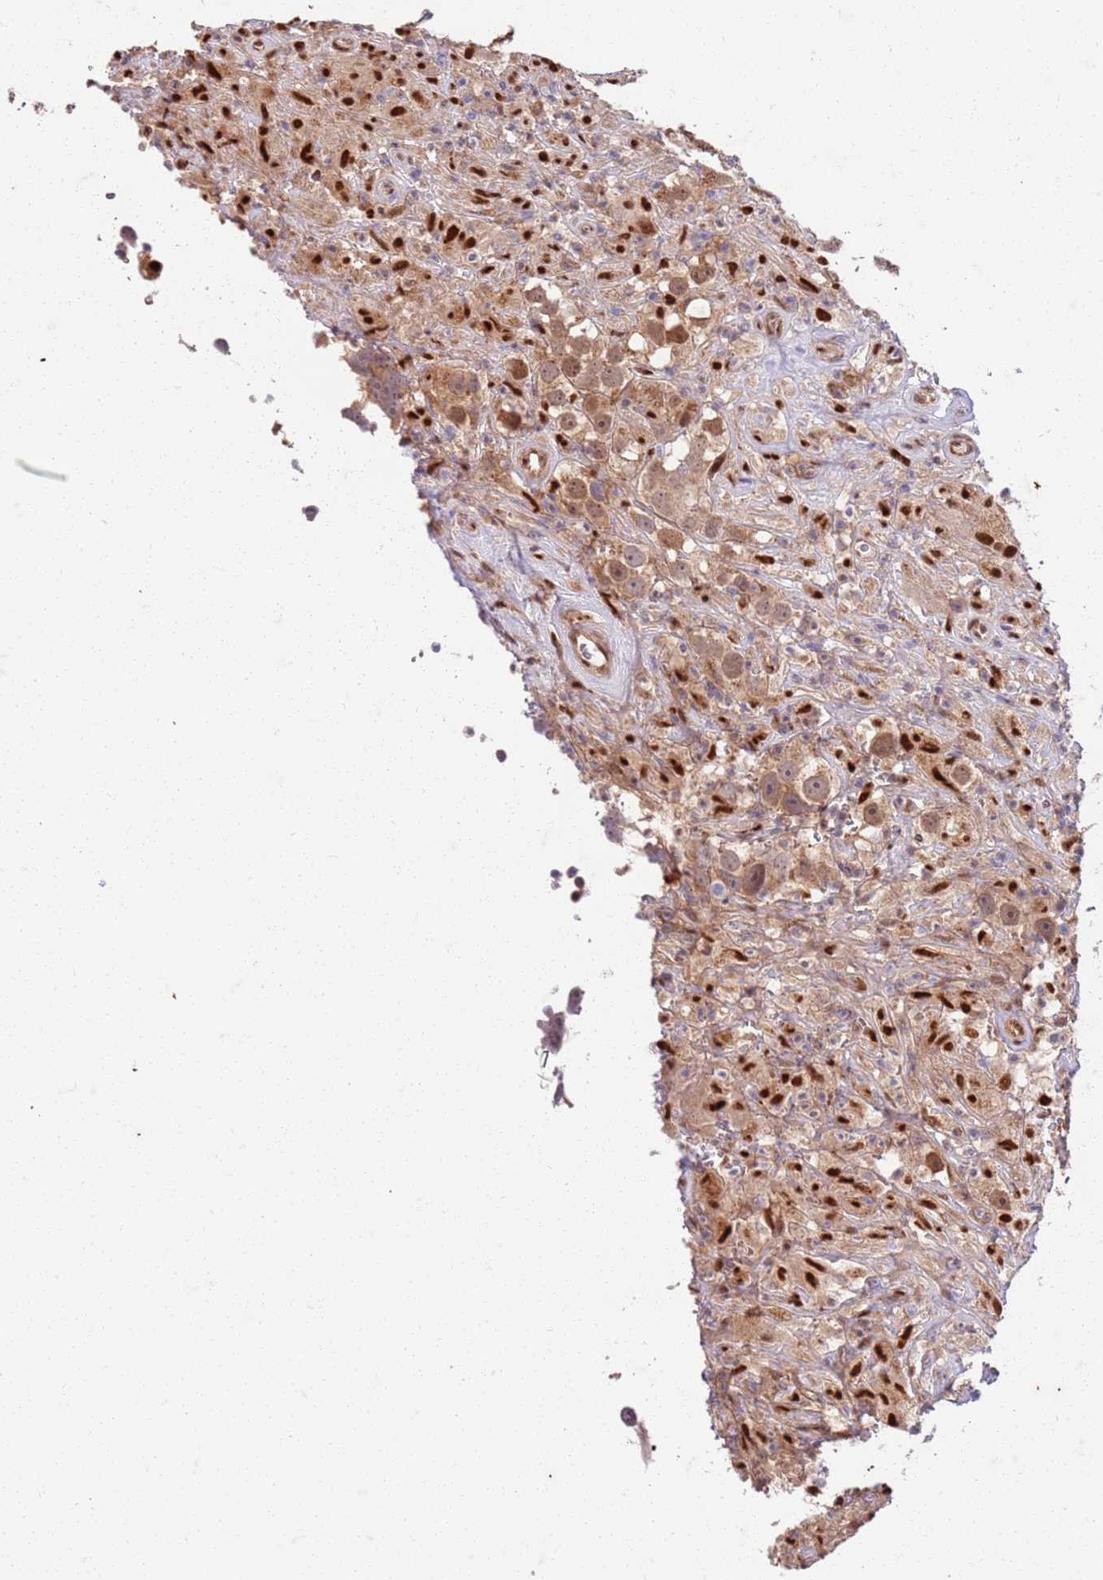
{"staining": {"intensity": "moderate", "quantity": ">75%", "location": "cytoplasmic/membranous"}, "tissue": "testis cancer", "cell_type": "Tumor cells", "image_type": "cancer", "snomed": [{"axis": "morphology", "description": "Seminoma, NOS"}, {"axis": "topography", "description": "Testis"}], "caption": "High-magnification brightfield microscopy of testis cancer (seminoma) stained with DAB (3,3'-diaminobenzidine) (brown) and counterstained with hematoxylin (blue). tumor cells exhibit moderate cytoplasmic/membranous expression is present in about>75% of cells.", "gene": "OSBP", "patient": {"sex": "male", "age": 49}}